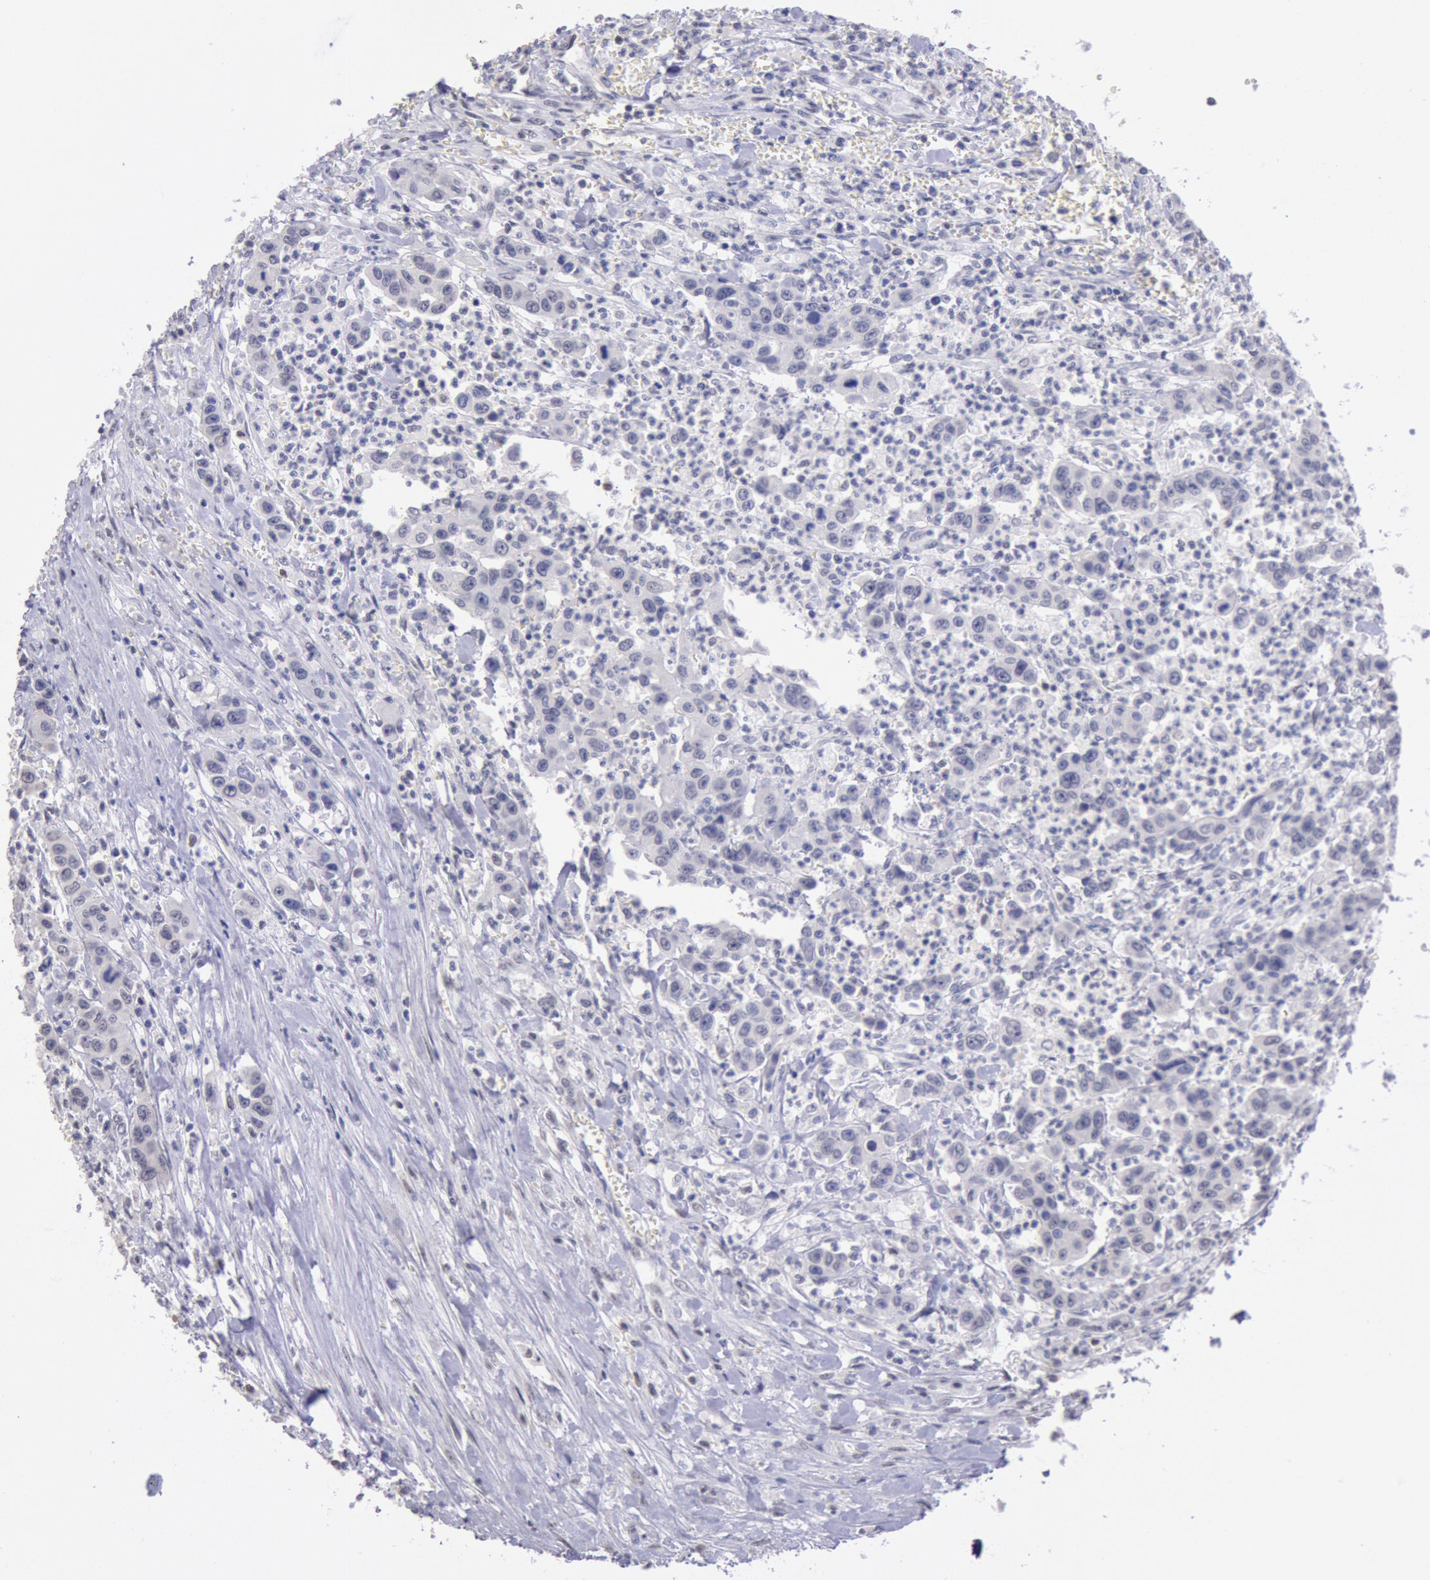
{"staining": {"intensity": "negative", "quantity": "none", "location": "none"}, "tissue": "urothelial cancer", "cell_type": "Tumor cells", "image_type": "cancer", "snomed": [{"axis": "morphology", "description": "Urothelial carcinoma, High grade"}, {"axis": "topography", "description": "Urinary bladder"}], "caption": "Tumor cells are negative for protein expression in human urothelial cancer. The staining is performed using DAB brown chromogen with nuclei counter-stained in using hematoxylin.", "gene": "MYH7", "patient": {"sex": "male", "age": 86}}